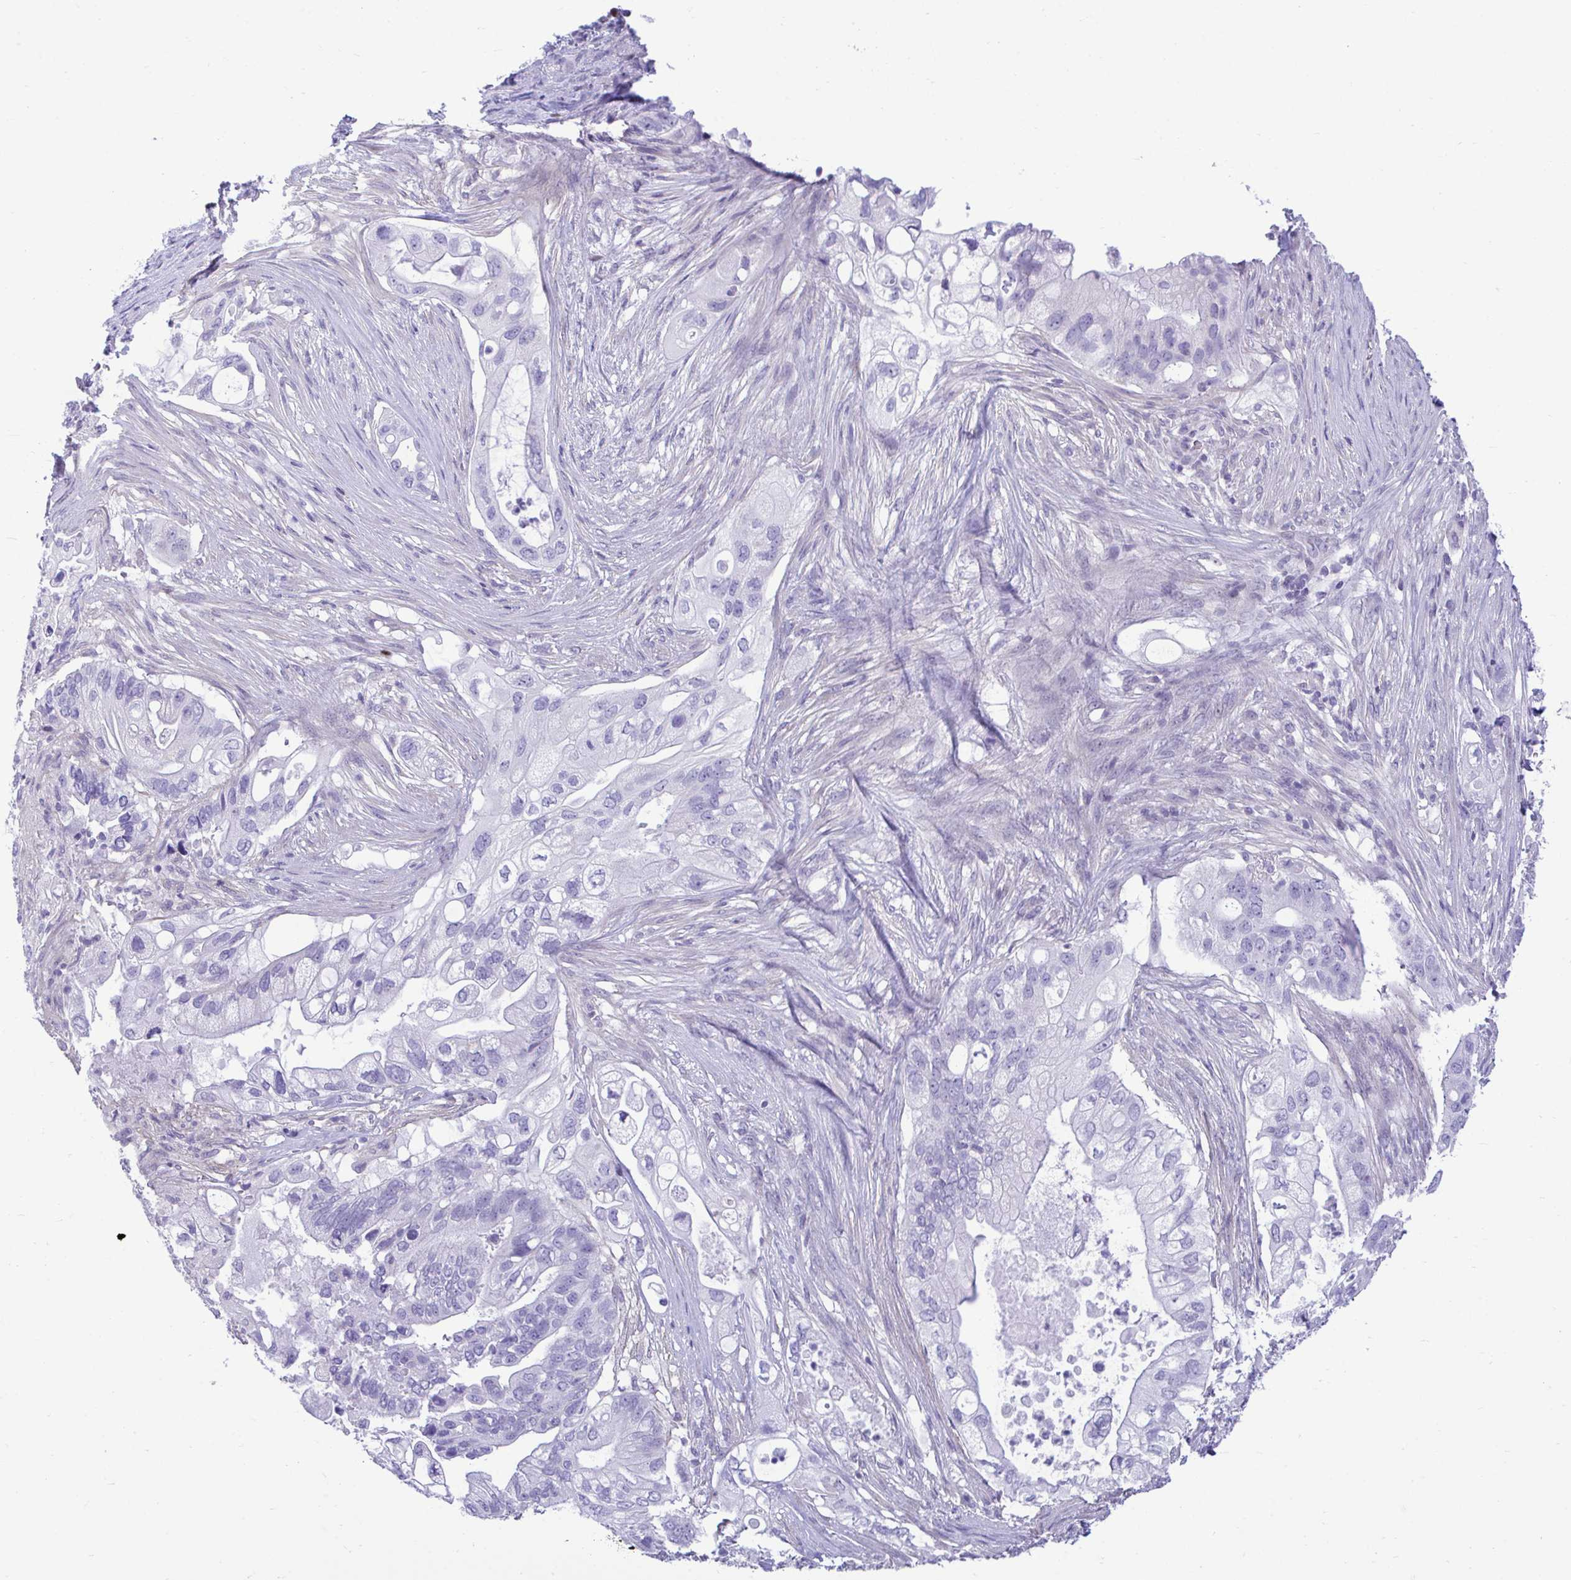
{"staining": {"intensity": "negative", "quantity": "none", "location": "none"}, "tissue": "pancreatic cancer", "cell_type": "Tumor cells", "image_type": "cancer", "snomed": [{"axis": "morphology", "description": "Adenocarcinoma, NOS"}, {"axis": "topography", "description": "Pancreas"}], "caption": "High power microscopy micrograph of an immunohistochemistry photomicrograph of pancreatic adenocarcinoma, revealing no significant positivity in tumor cells. (Immunohistochemistry, brightfield microscopy, high magnification).", "gene": "SLC25A51", "patient": {"sex": "female", "age": 72}}